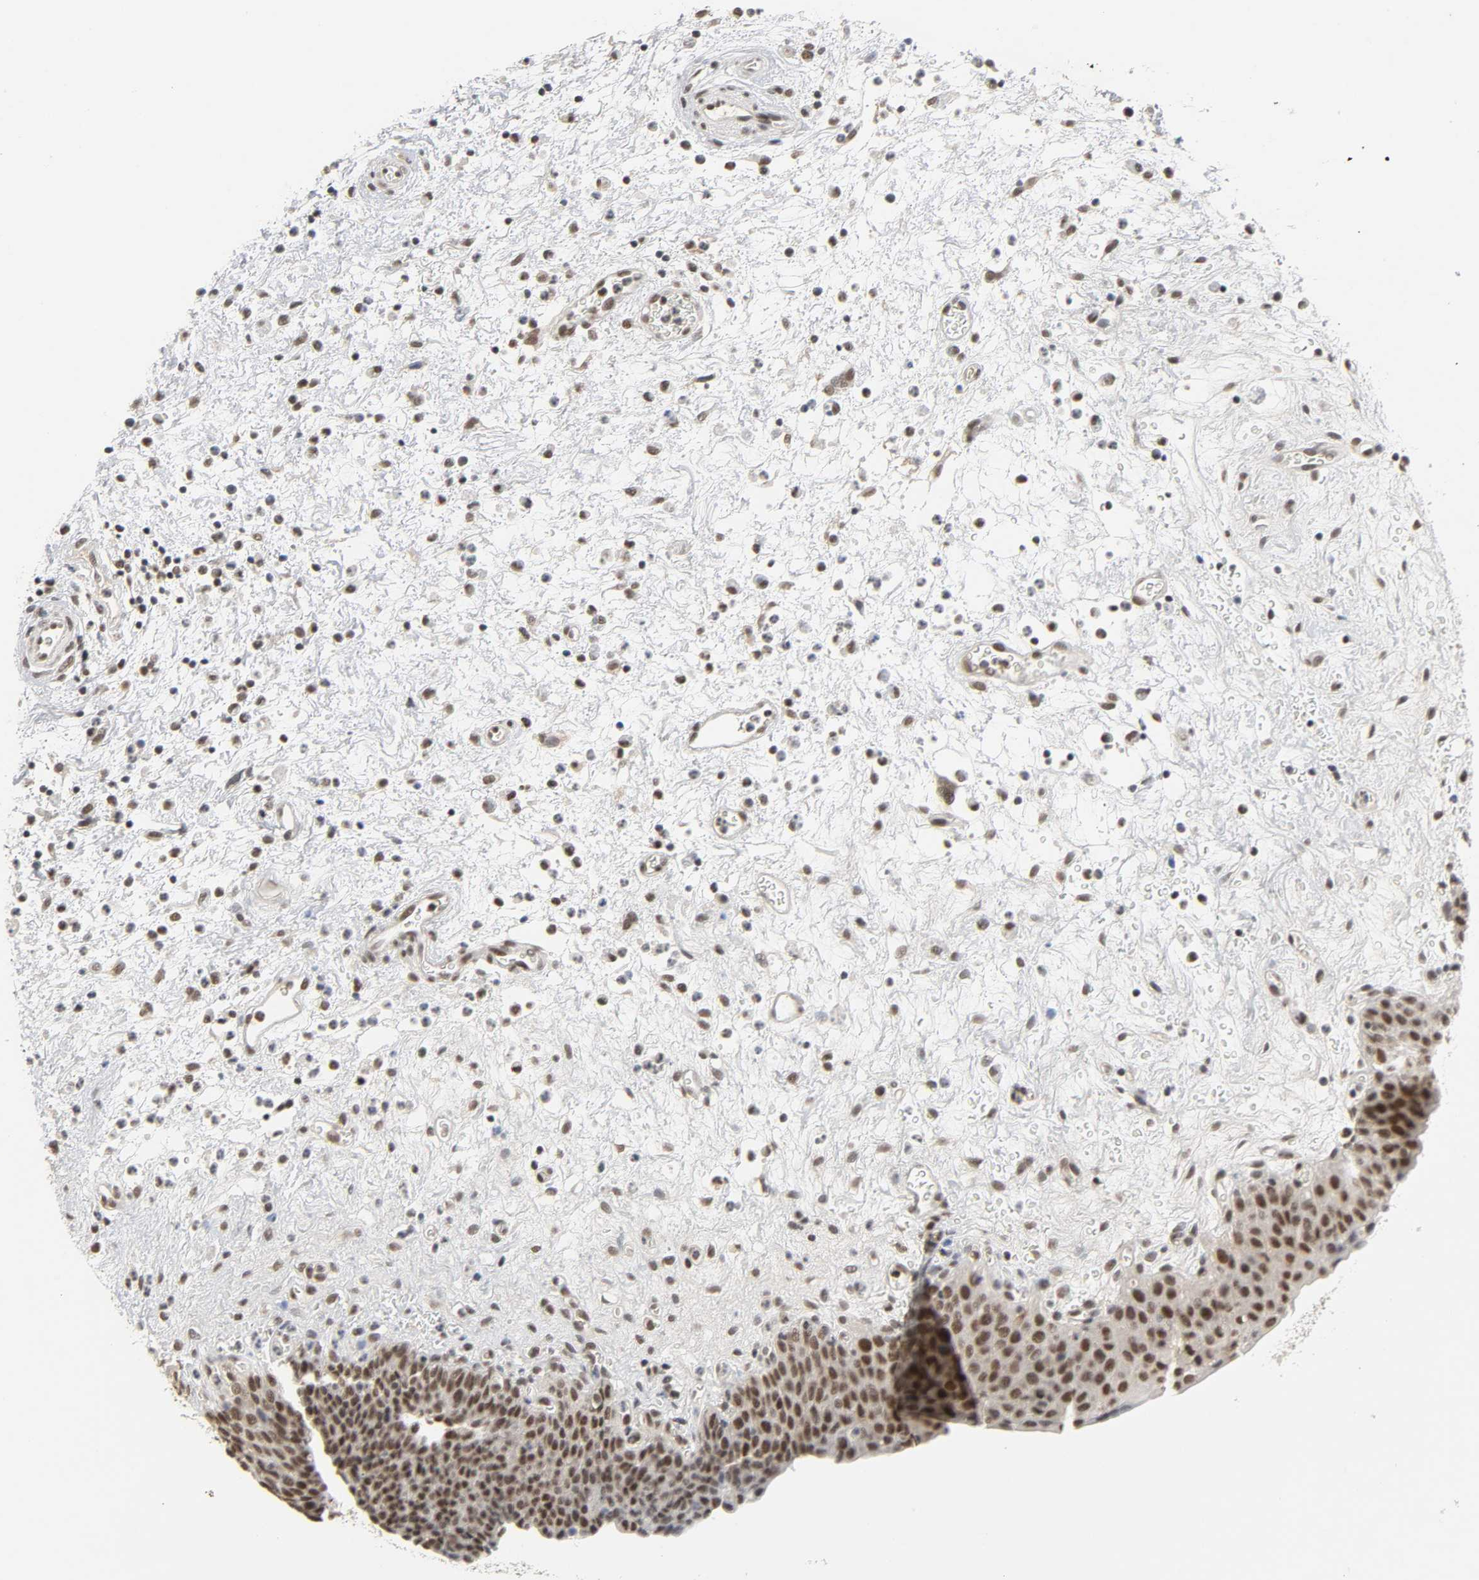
{"staining": {"intensity": "moderate", "quantity": ">75%", "location": "nuclear"}, "tissue": "urinary bladder", "cell_type": "Urothelial cells", "image_type": "normal", "snomed": [{"axis": "morphology", "description": "Normal tissue, NOS"}, {"axis": "morphology", "description": "Dysplasia, NOS"}, {"axis": "topography", "description": "Urinary bladder"}], "caption": "Human urinary bladder stained for a protein (brown) shows moderate nuclear positive positivity in approximately >75% of urothelial cells.", "gene": "NCOA6", "patient": {"sex": "male", "age": 35}}